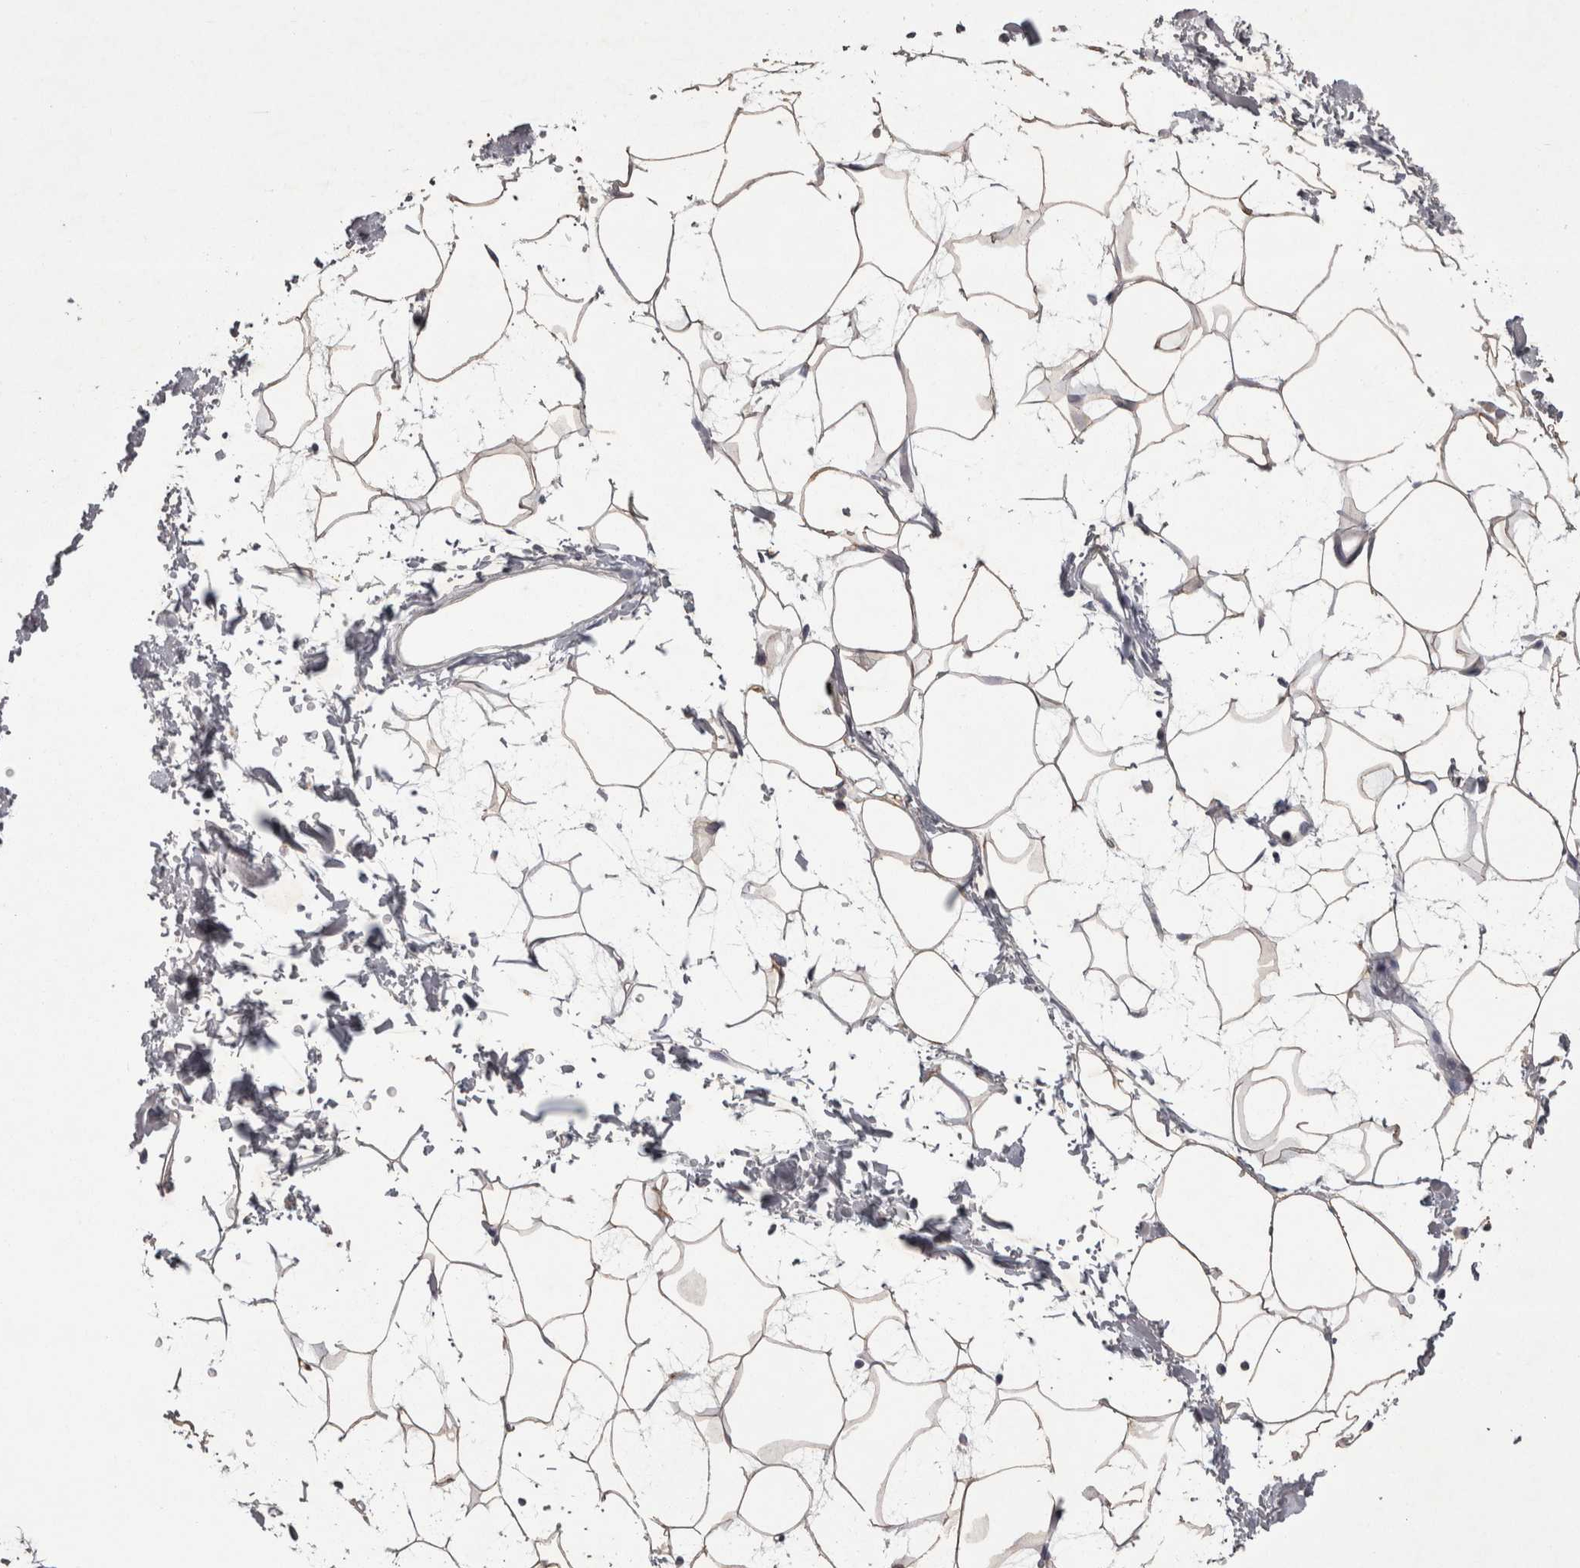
{"staining": {"intensity": "weak", "quantity": ">75%", "location": "cytoplasmic/membranous"}, "tissue": "adipose tissue", "cell_type": "Adipocytes", "image_type": "normal", "snomed": [{"axis": "morphology", "description": "Normal tissue, NOS"}, {"axis": "topography", "description": "Soft tissue"}], "caption": "Immunohistochemistry (IHC) of unremarkable adipose tissue reveals low levels of weak cytoplasmic/membranous positivity in approximately >75% of adipocytes.", "gene": "DBT", "patient": {"sex": "male", "age": 72}}